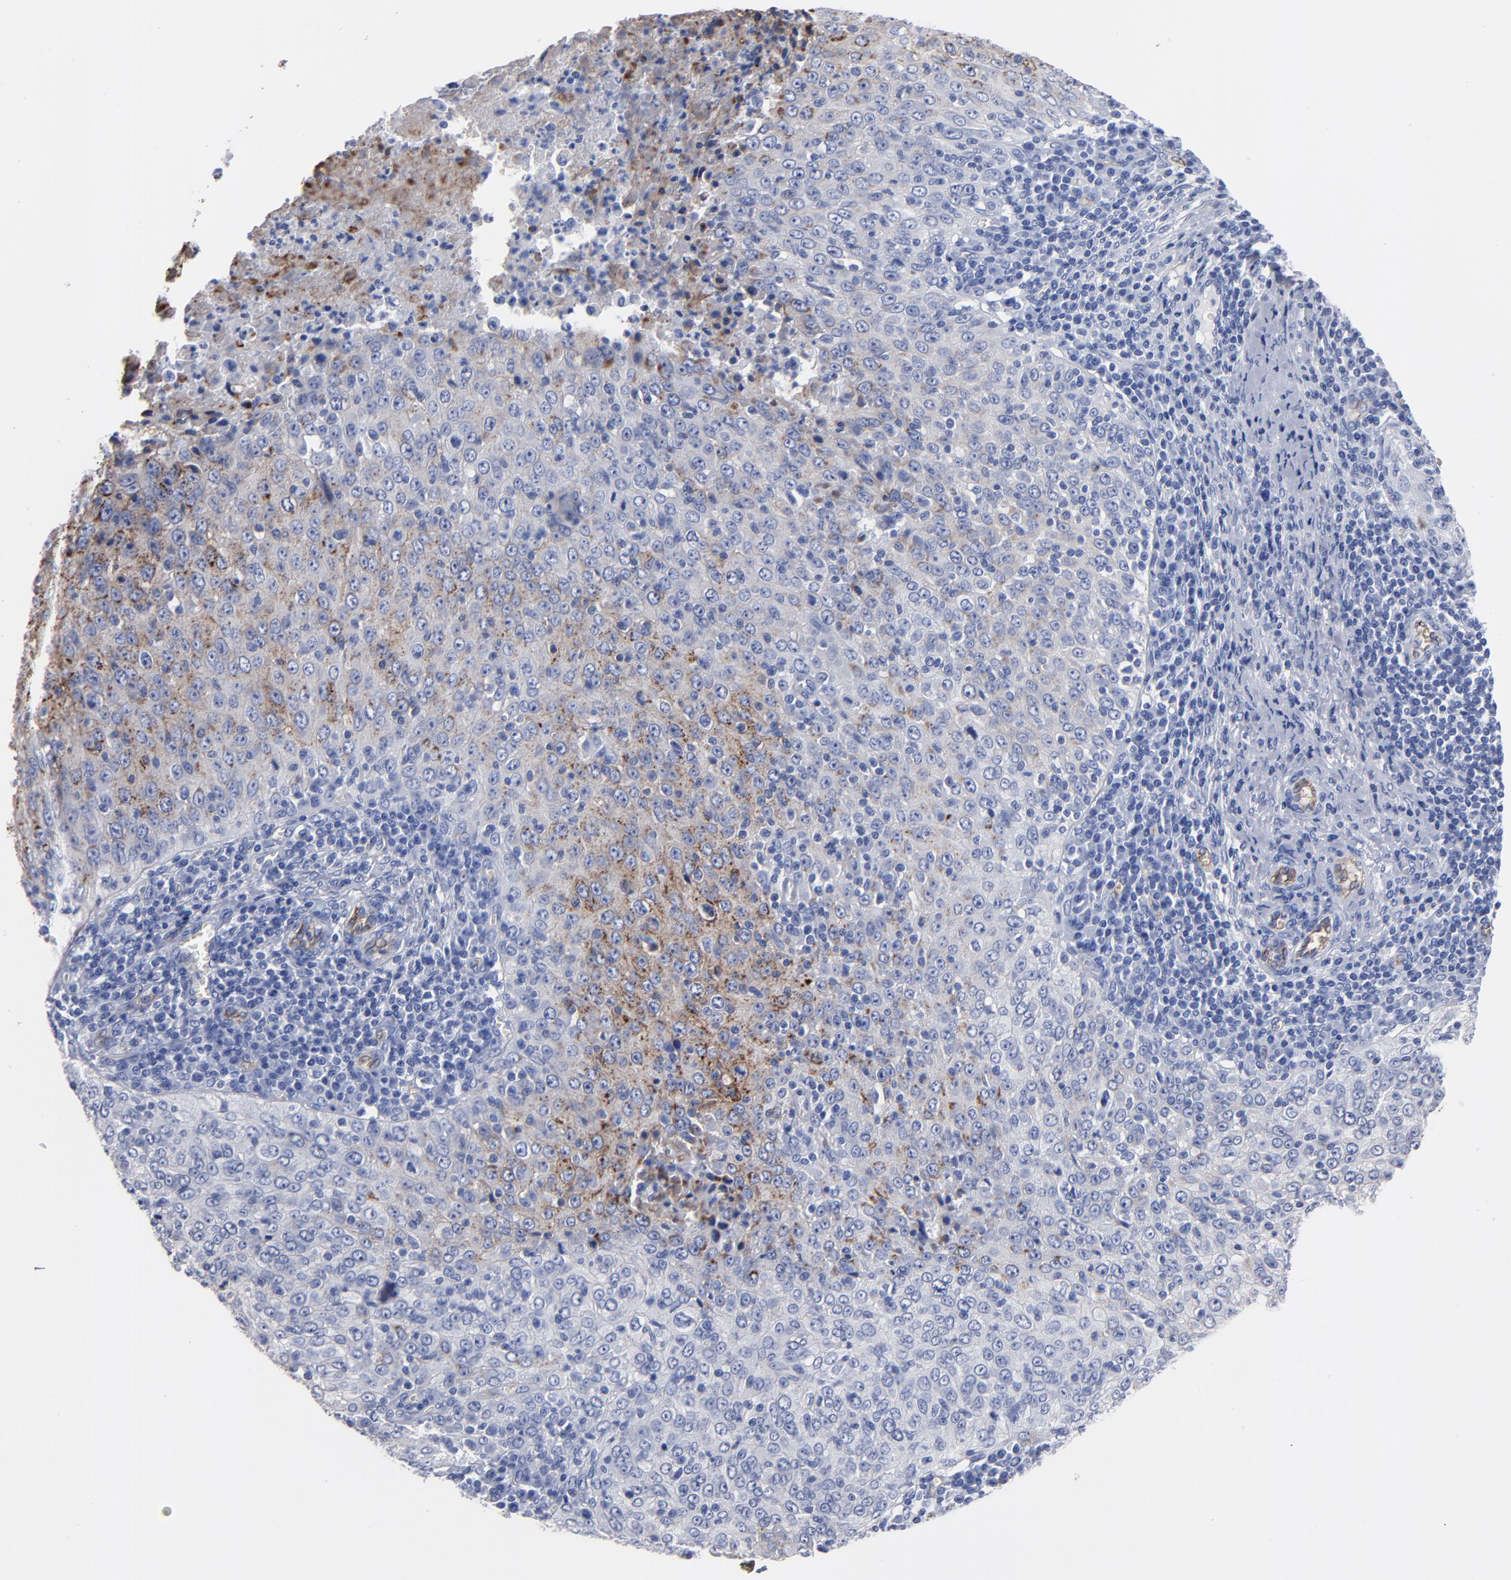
{"staining": {"intensity": "moderate", "quantity": "<25%", "location": "cytoplasmic/membranous"}, "tissue": "cervical cancer", "cell_type": "Tumor cells", "image_type": "cancer", "snomed": [{"axis": "morphology", "description": "Squamous cell carcinoma, NOS"}, {"axis": "topography", "description": "Cervix"}], "caption": "High-magnification brightfield microscopy of cervical cancer stained with DAB (3,3'-diaminobenzidine) (brown) and counterstained with hematoxylin (blue). tumor cells exhibit moderate cytoplasmic/membranous staining is present in approximately<25% of cells.", "gene": "TM4SF1", "patient": {"sex": "female", "age": 27}}